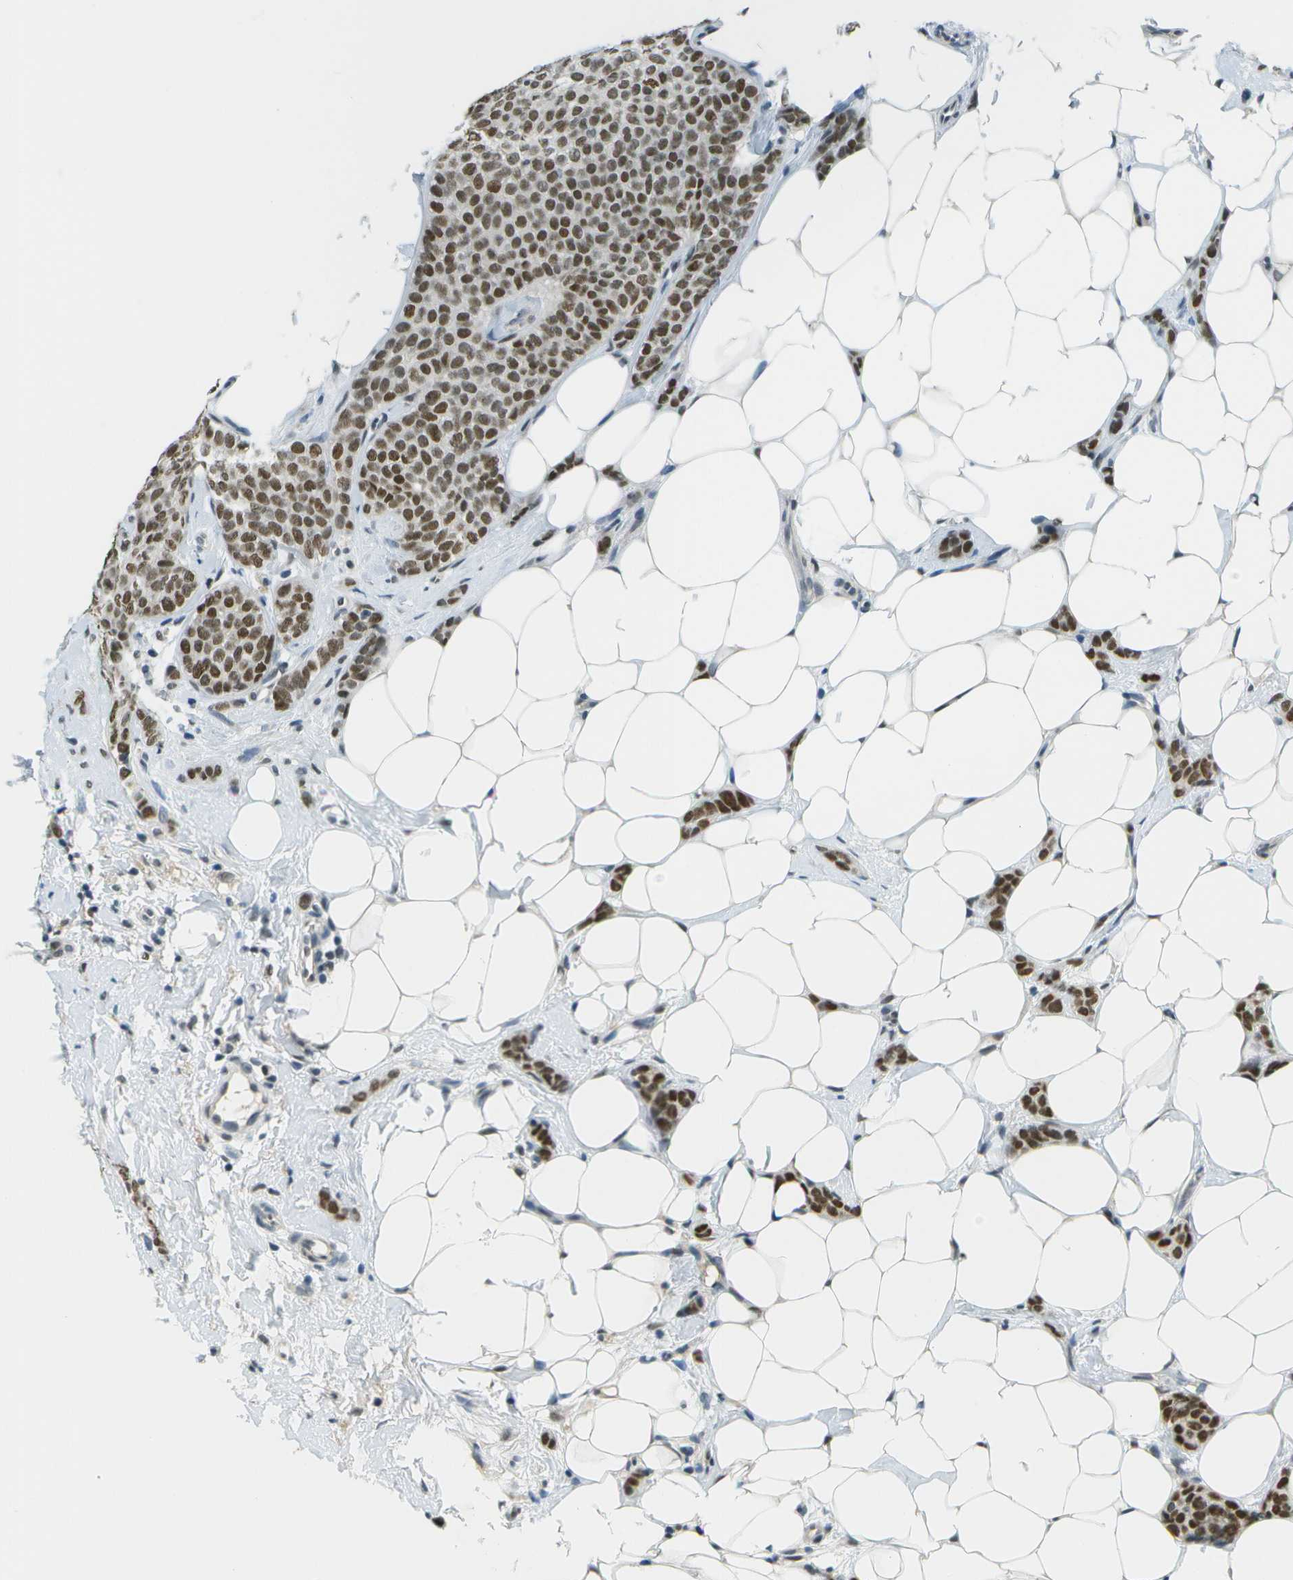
{"staining": {"intensity": "strong", "quantity": ">75%", "location": "nuclear"}, "tissue": "breast cancer", "cell_type": "Tumor cells", "image_type": "cancer", "snomed": [{"axis": "morphology", "description": "Lobular carcinoma"}, {"axis": "topography", "description": "Skin"}, {"axis": "topography", "description": "Breast"}], "caption": "Protein positivity by immunohistochemistry (IHC) reveals strong nuclear staining in about >75% of tumor cells in breast cancer (lobular carcinoma). Immunohistochemistry (ihc) stains the protein in brown and the nuclei are stained blue.", "gene": "CBX5", "patient": {"sex": "female", "age": 46}}